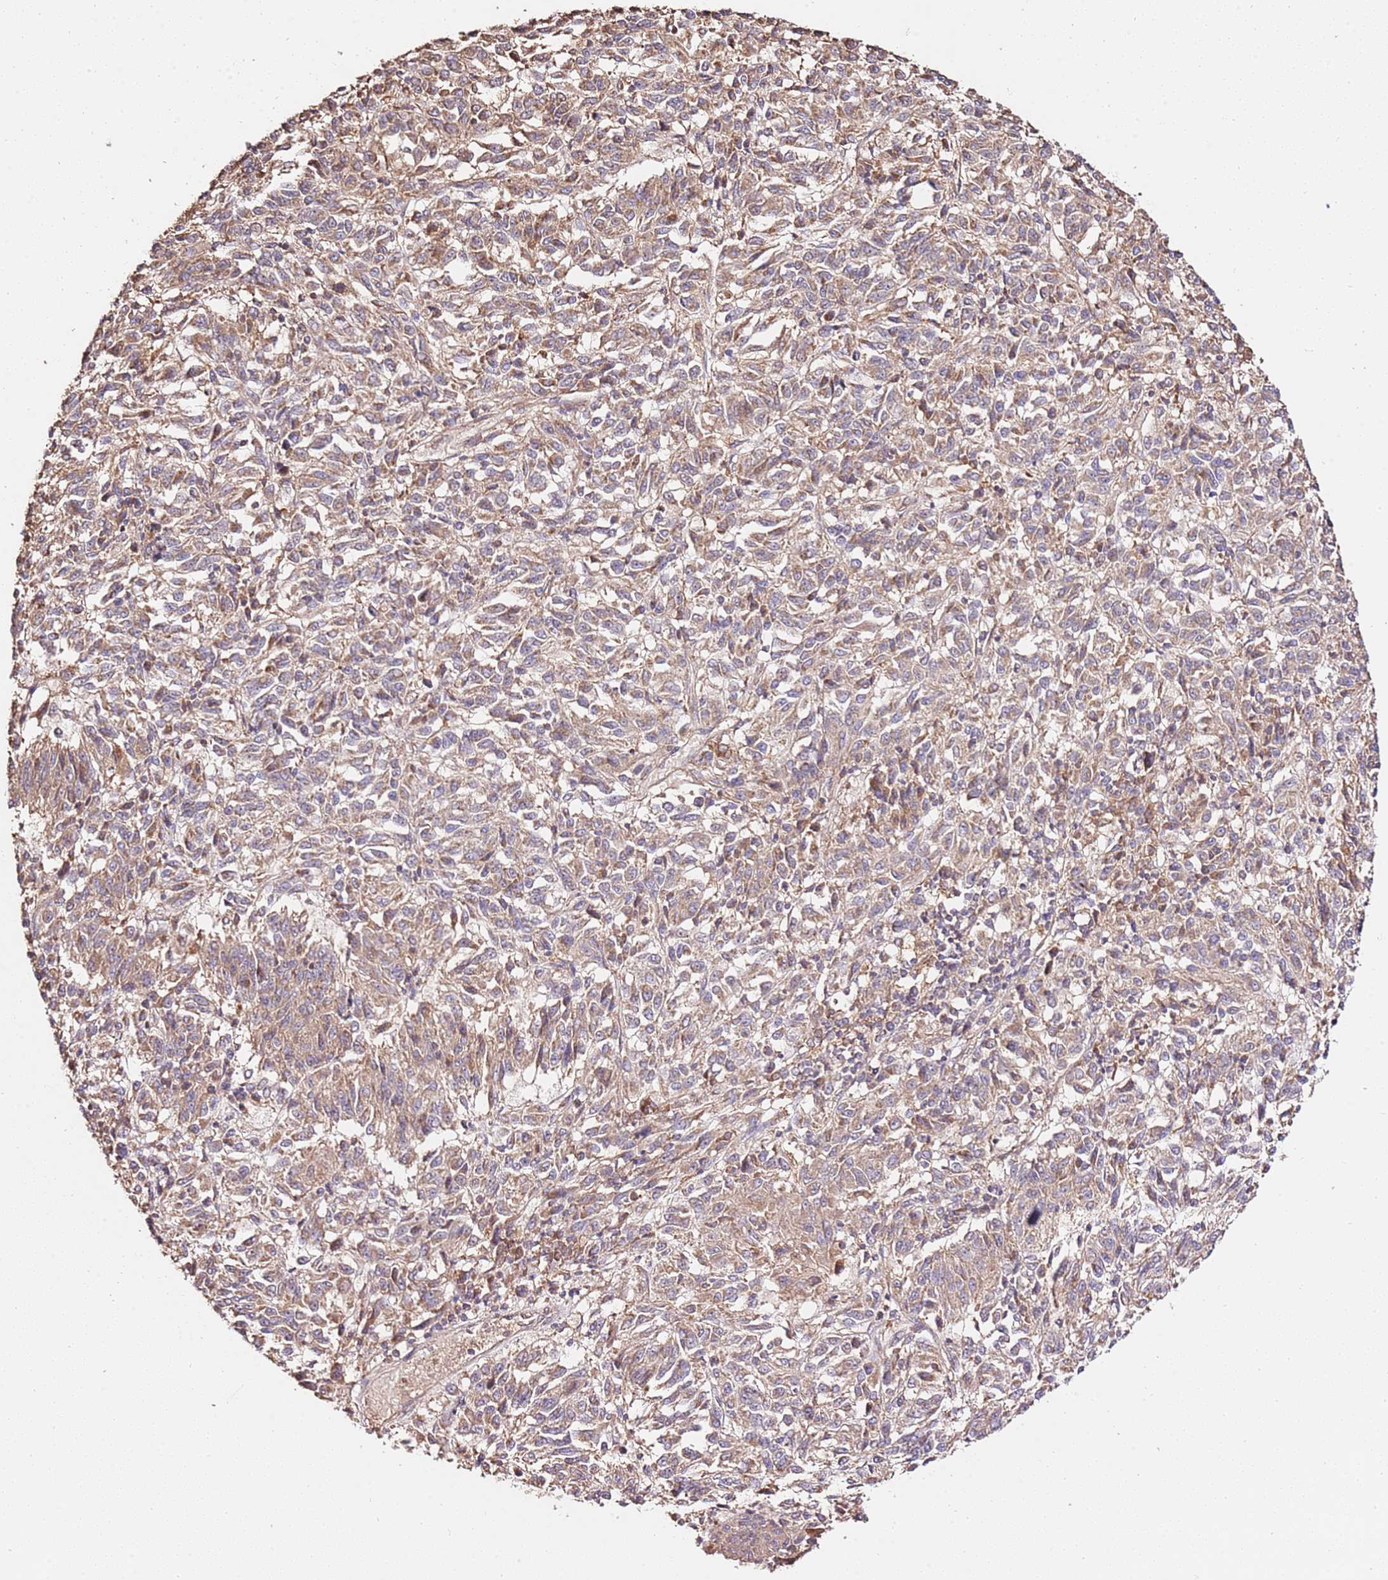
{"staining": {"intensity": "weak", "quantity": "25%-75%", "location": "cytoplasmic/membranous"}, "tissue": "melanoma", "cell_type": "Tumor cells", "image_type": "cancer", "snomed": [{"axis": "morphology", "description": "Malignant melanoma, Metastatic site"}, {"axis": "topography", "description": "Lung"}], "caption": "DAB (3,3'-diaminobenzidine) immunohistochemical staining of human malignant melanoma (metastatic site) reveals weak cytoplasmic/membranous protein positivity in approximately 25%-75% of tumor cells.", "gene": "CEP55", "patient": {"sex": "male", "age": 64}}